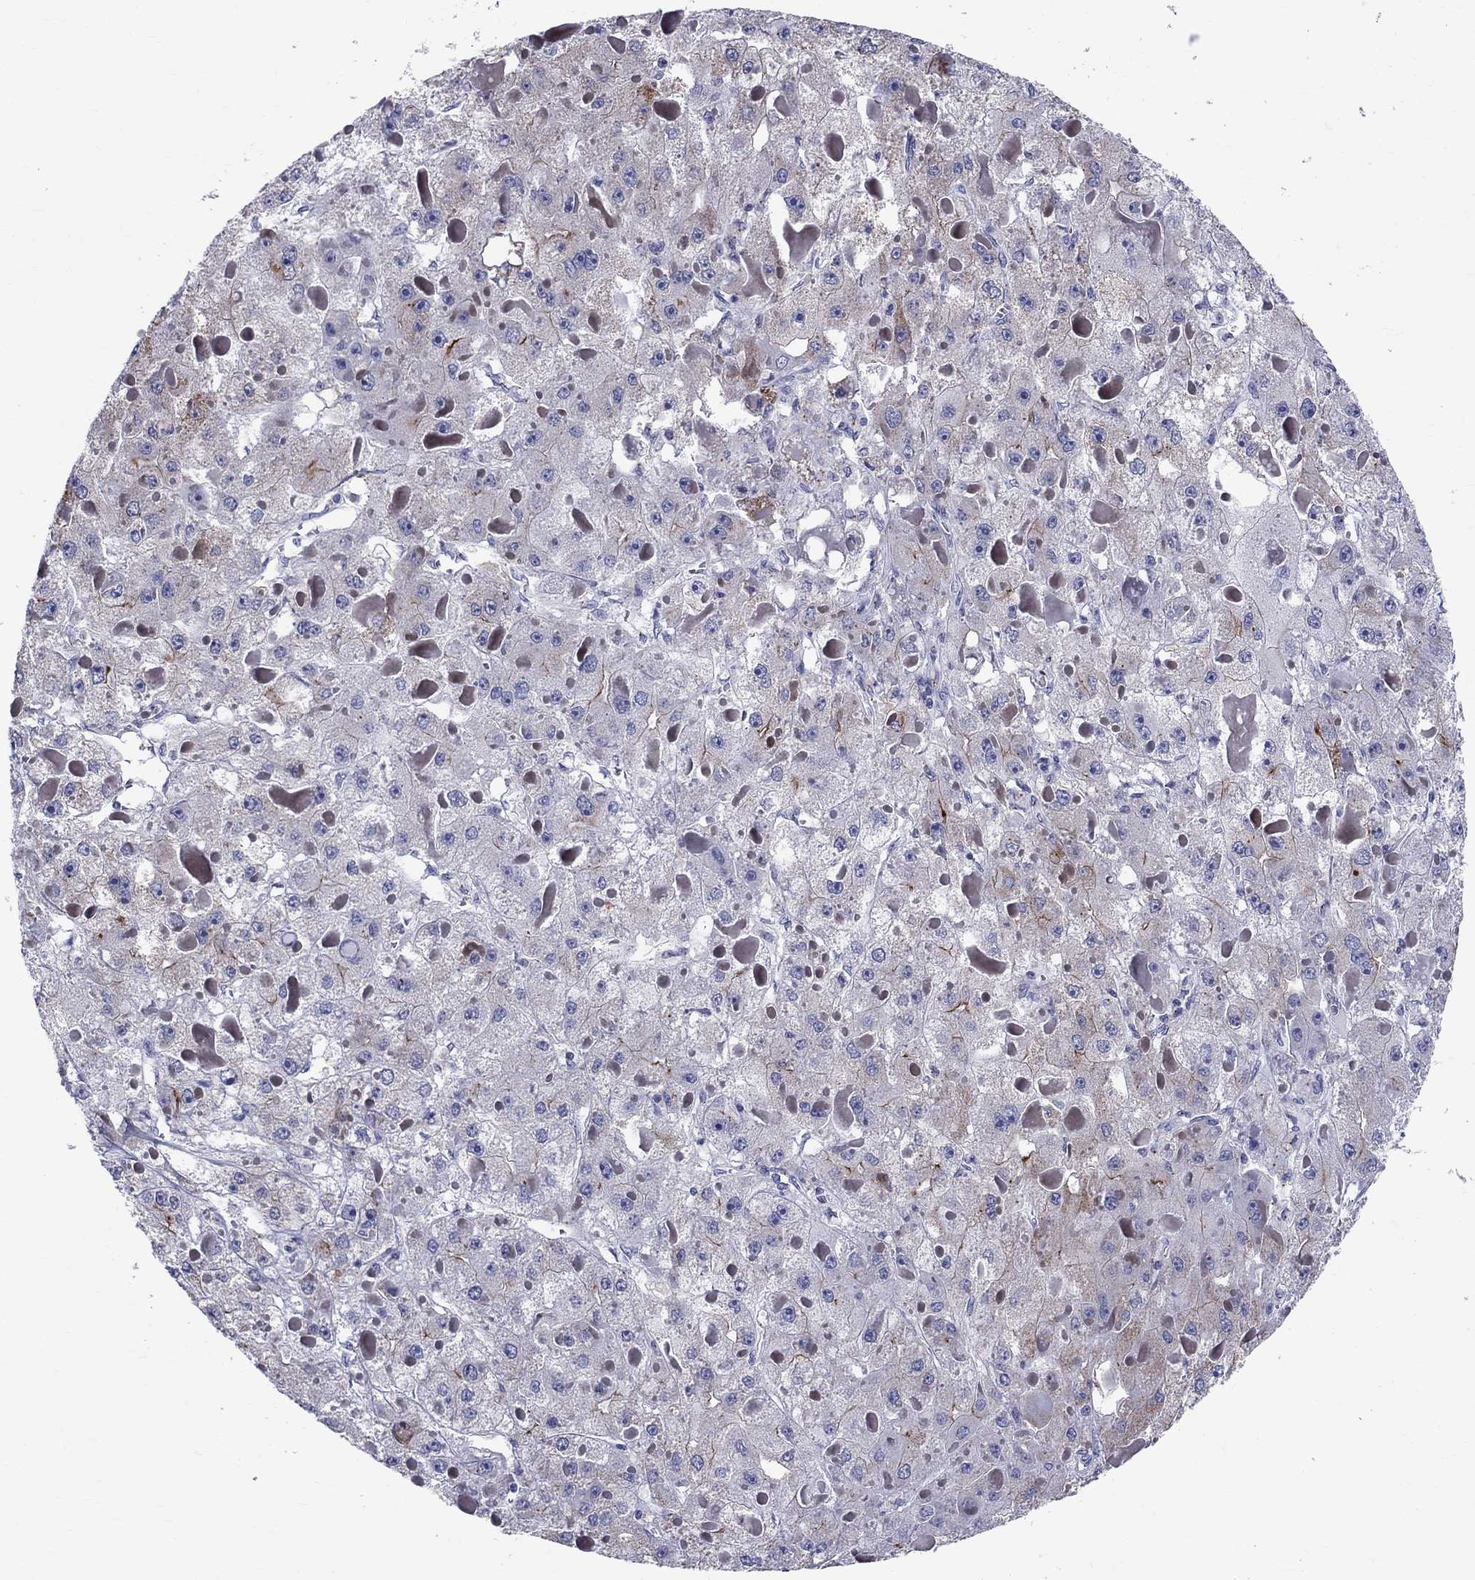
{"staining": {"intensity": "negative", "quantity": "none", "location": "none"}, "tissue": "liver cancer", "cell_type": "Tumor cells", "image_type": "cancer", "snomed": [{"axis": "morphology", "description": "Carcinoma, Hepatocellular, NOS"}, {"axis": "topography", "description": "Liver"}], "caption": "This is a photomicrograph of IHC staining of liver hepatocellular carcinoma, which shows no expression in tumor cells. (Immunohistochemistry (ihc), brightfield microscopy, high magnification).", "gene": "CEP43", "patient": {"sex": "female", "age": 73}}